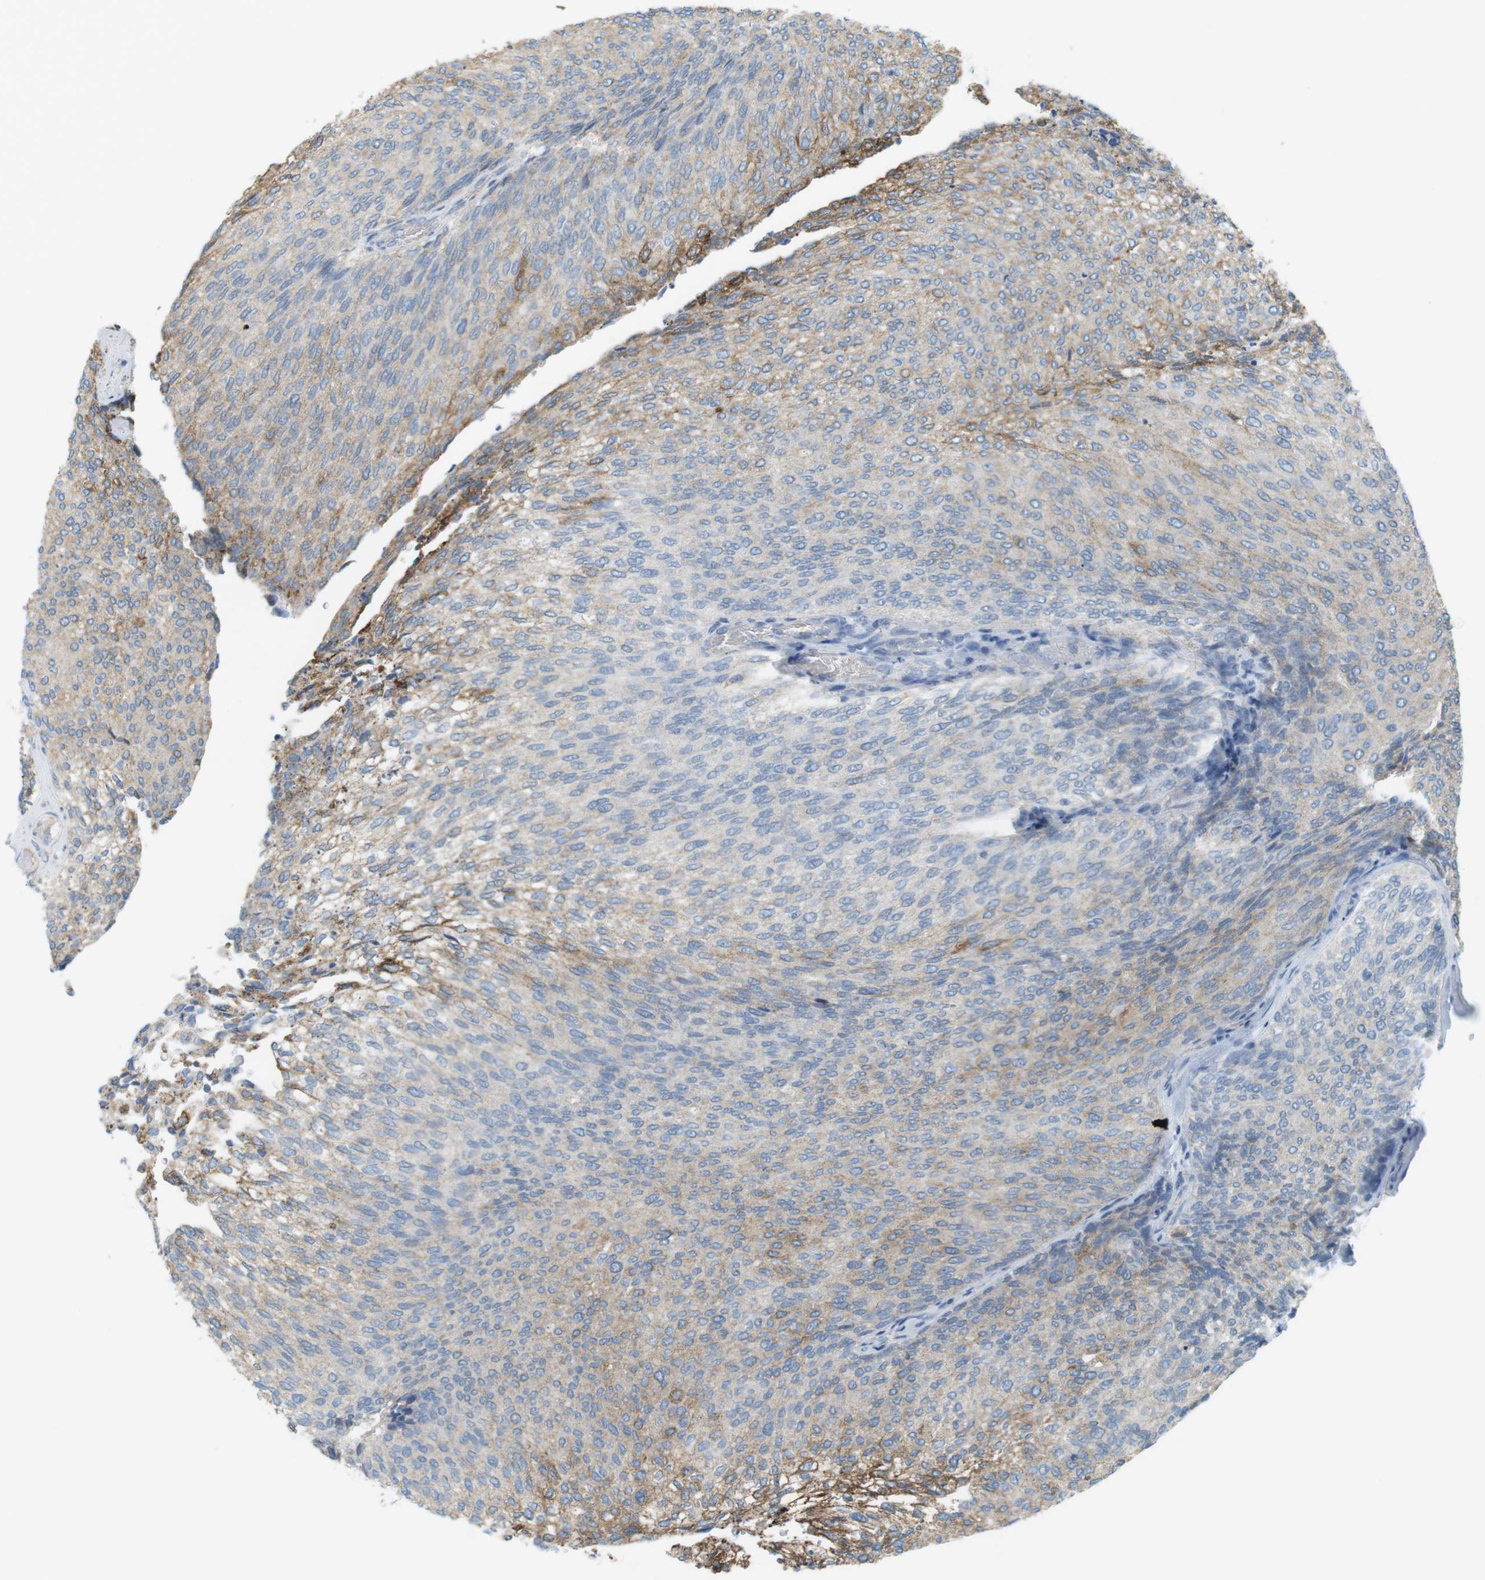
{"staining": {"intensity": "moderate", "quantity": "25%-75%", "location": "cytoplasmic/membranous"}, "tissue": "urothelial cancer", "cell_type": "Tumor cells", "image_type": "cancer", "snomed": [{"axis": "morphology", "description": "Urothelial carcinoma, Low grade"}, {"axis": "topography", "description": "Urinary bladder"}], "caption": "Moderate cytoplasmic/membranous protein expression is identified in about 25%-75% of tumor cells in urothelial carcinoma (low-grade).", "gene": "VAMP1", "patient": {"sex": "female", "age": 79}}